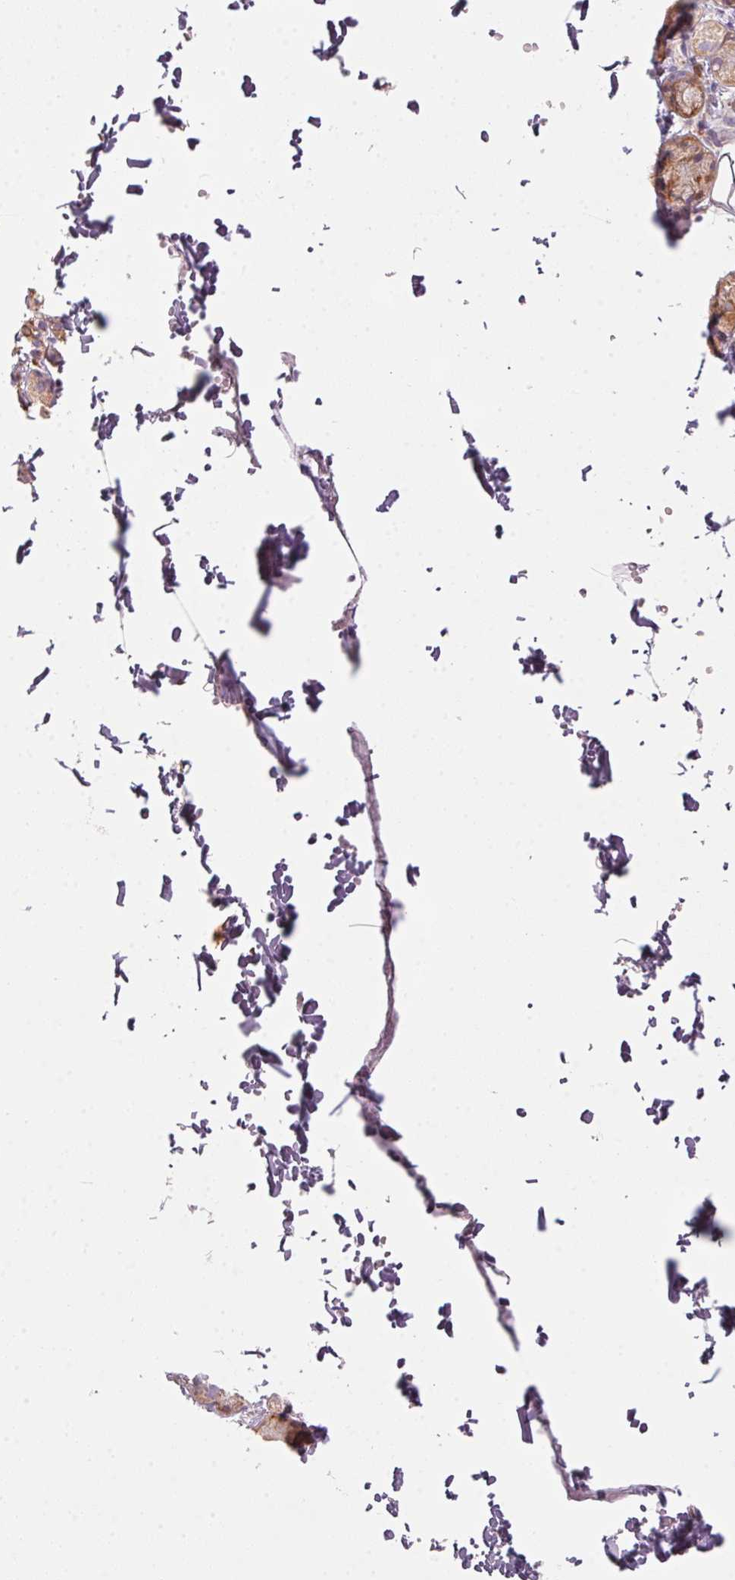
{"staining": {"intensity": "moderate", "quantity": ">75%", "location": "cytoplasmic/membranous"}, "tissue": "salivary gland", "cell_type": "Glandular cells", "image_type": "normal", "snomed": [{"axis": "morphology", "description": "Normal tissue, NOS"}, {"axis": "topography", "description": "Salivary gland"}, {"axis": "topography", "description": "Peripheral nerve tissue"}], "caption": "Immunohistochemical staining of benign human salivary gland reveals moderate cytoplasmic/membranous protein positivity in about >75% of glandular cells.", "gene": "BLOC1S2", "patient": {"sex": "male", "age": 71}}